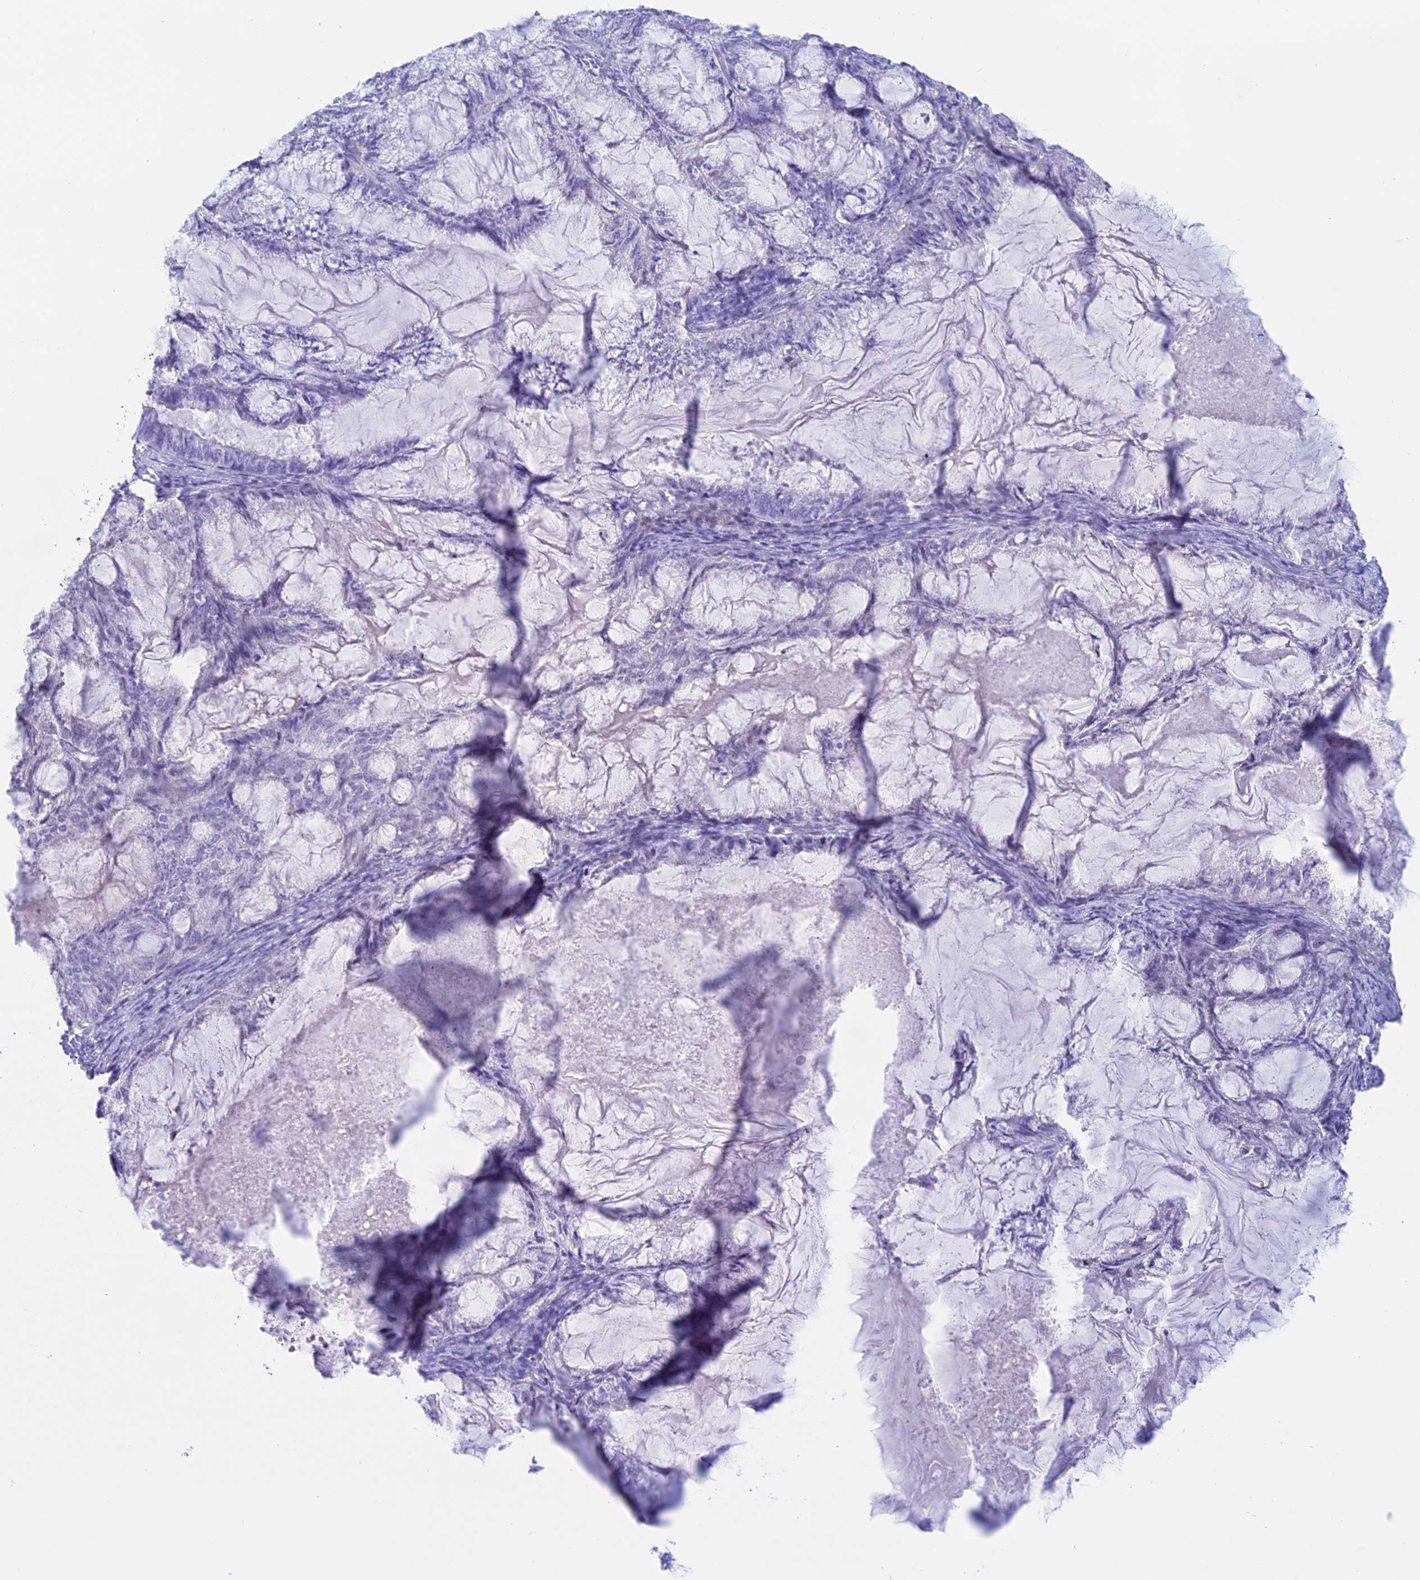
{"staining": {"intensity": "negative", "quantity": "none", "location": "none"}, "tissue": "endometrial cancer", "cell_type": "Tumor cells", "image_type": "cancer", "snomed": [{"axis": "morphology", "description": "Adenocarcinoma, NOS"}, {"axis": "topography", "description": "Endometrium"}], "caption": "Immunohistochemical staining of human adenocarcinoma (endometrial) shows no significant positivity in tumor cells.", "gene": "RP1", "patient": {"sex": "female", "age": 86}}